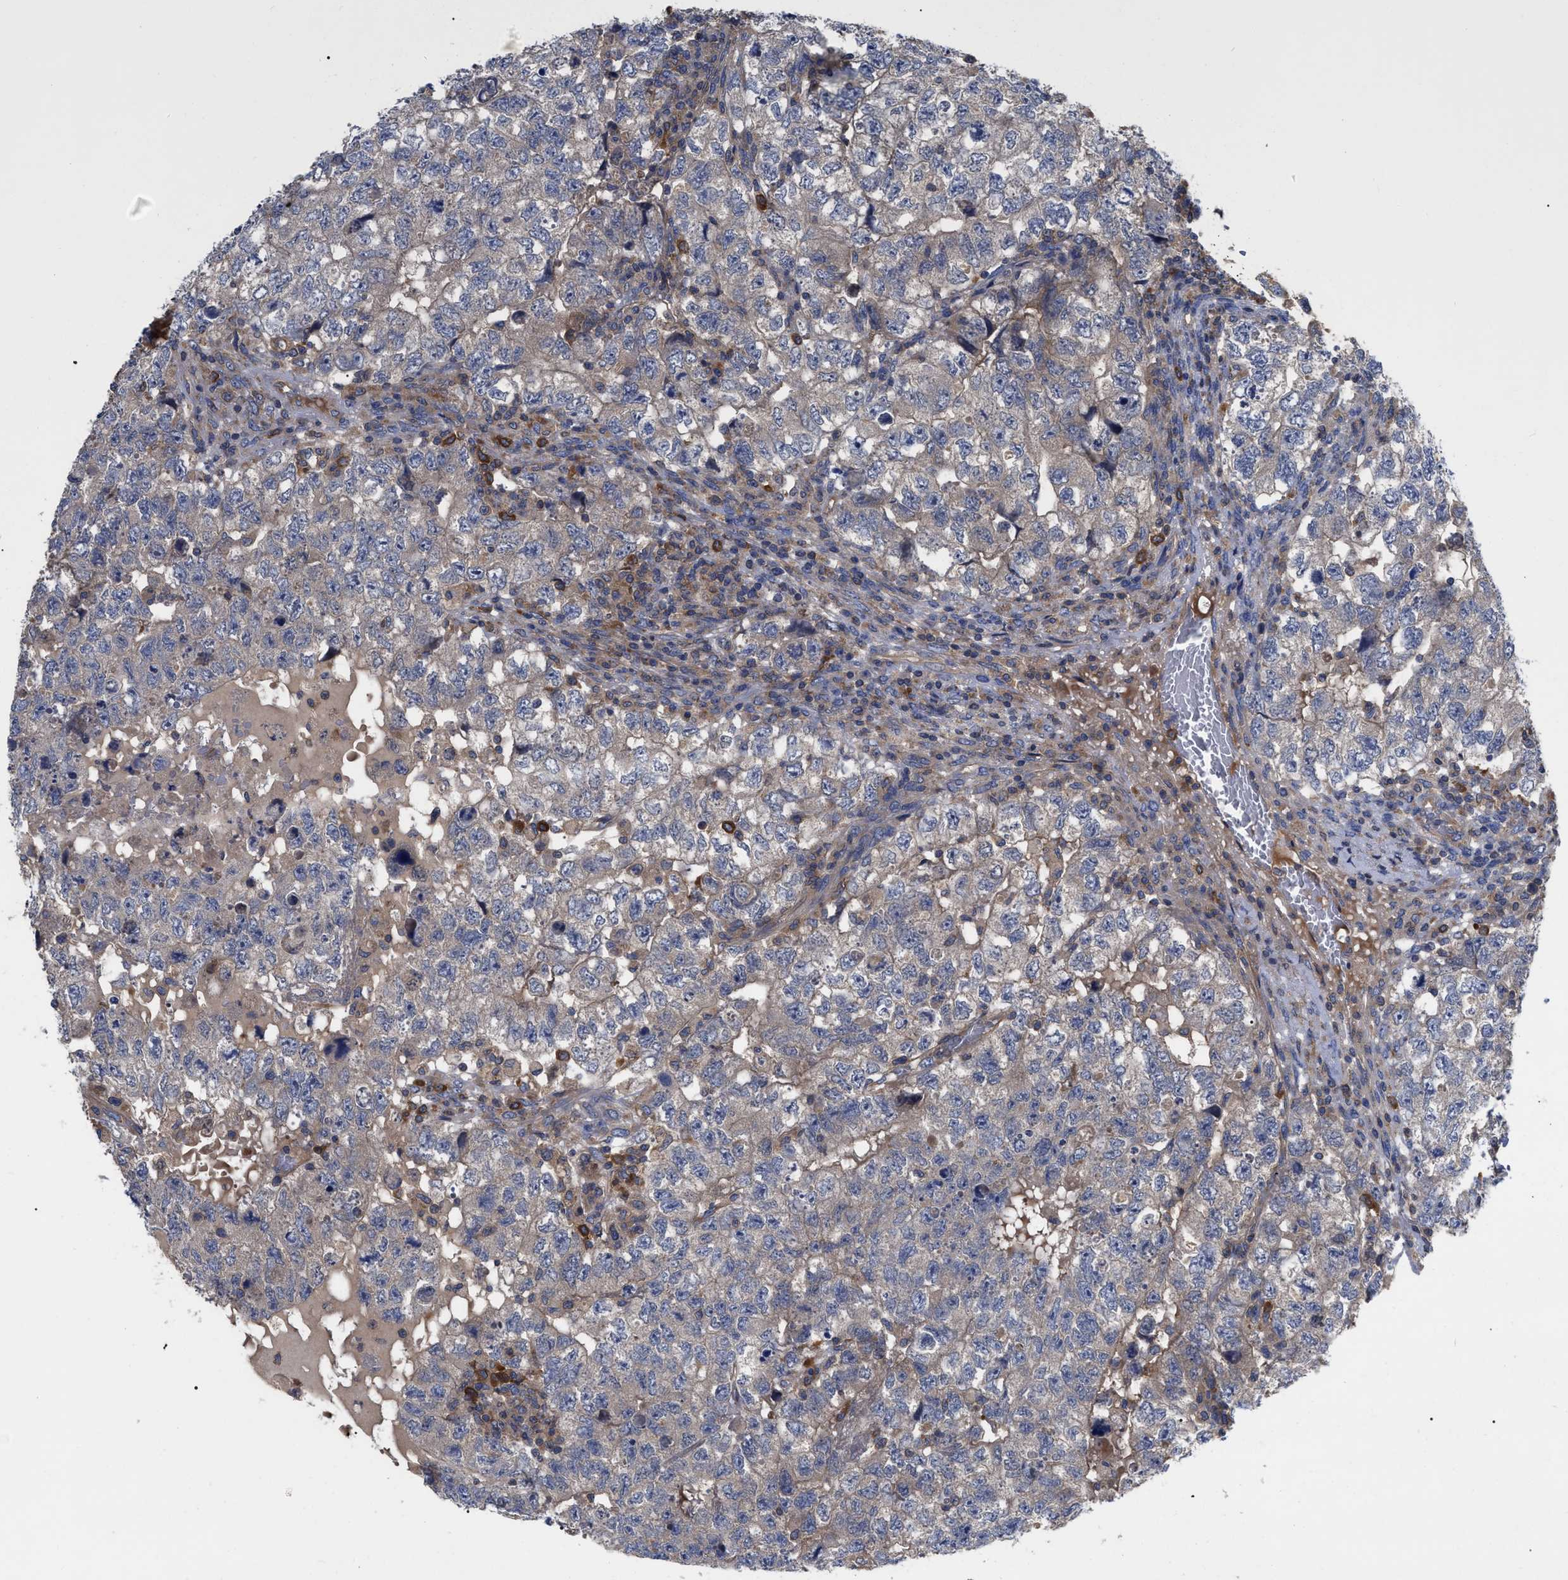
{"staining": {"intensity": "weak", "quantity": ">75%", "location": "cytoplasmic/membranous"}, "tissue": "testis cancer", "cell_type": "Tumor cells", "image_type": "cancer", "snomed": [{"axis": "morphology", "description": "Carcinoma, Embryonal, NOS"}, {"axis": "topography", "description": "Testis"}], "caption": "IHC (DAB (3,3'-diaminobenzidine)) staining of embryonal carcinoma (testis) displays weak cytoplasmic/membranous protein positivity in about >75% of tumor cells.", "gene": "RAP1GDS1", "patient": {"sex": "male", "age": 36}}